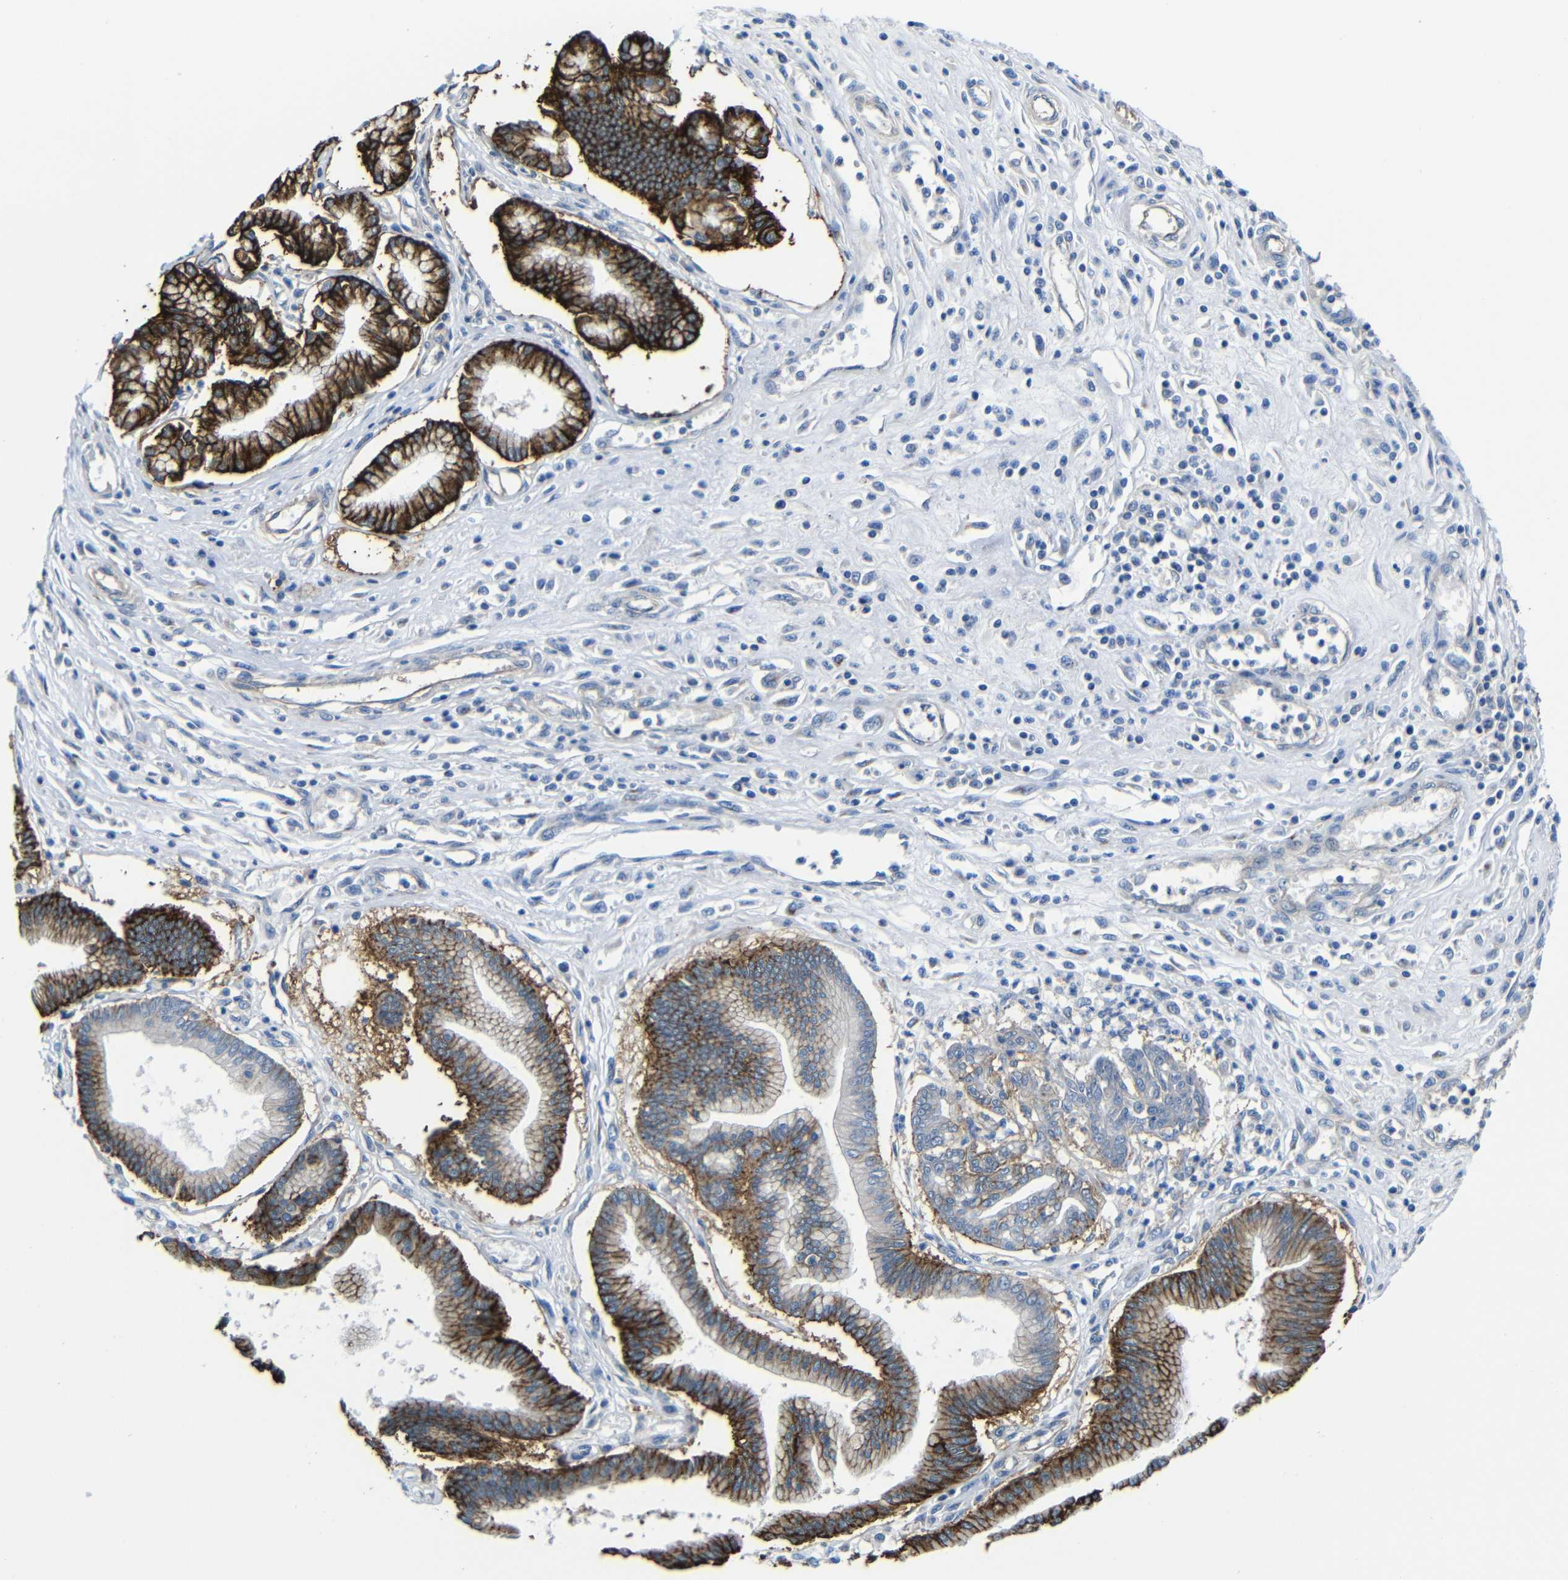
{"staining": {"intensity": "strong", "quantity": ">75%", "location": "cytoplasmic/membranous"}, "tissue": "pancreatic cancer", "cell_type": "Tumor cells", "image_type": "cancer", "snomed": [{"axis": "morphology", "description": "Adenocarcinoma, NOS"}, {"axis": "topography", "description": "Pancreas"}], "caption": "Immunohistochemistry image of human pancreatic adenocarcinoma stained for a protein (brown), which shows high levels of strong cytoplasmic/membranous positivity in approximately >75% of tumor cells.", "gene": "ZNF90", "patient": {"sex": "male", "age": 56}}